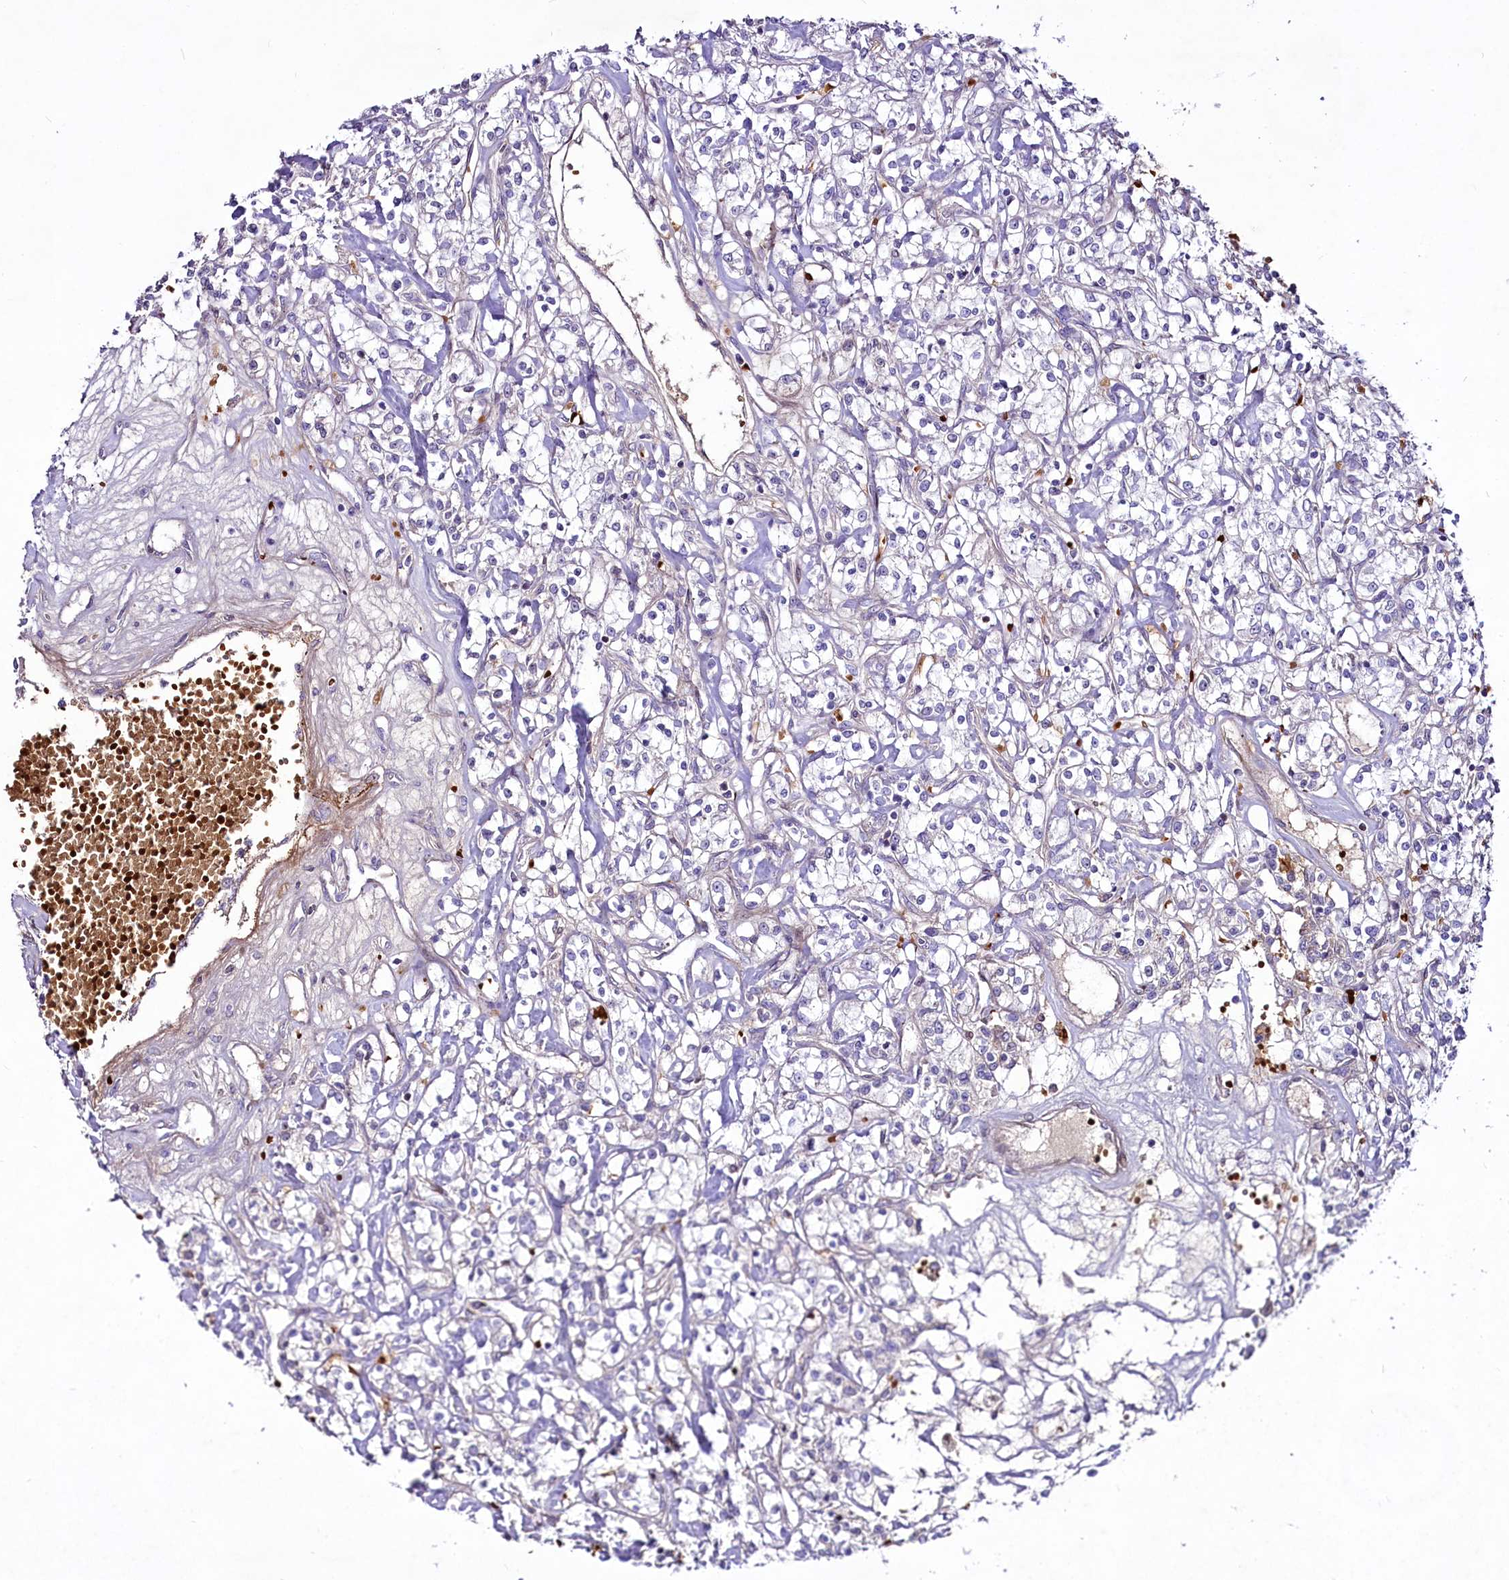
{"staining": {"intensity": "negative", "quantity": "none", "location": "none"}, "tissue": "renal cancer", "cell_type": "Tumor cells", "image_type": "cancer", "snomed": [{"axis": "morphology", "description": "Adenocarcinoma, NOS"}, {"axis": "topography", "description": "Kidney"}], "caption": "Image shows no significant protein positivity in tumor cells of adenocarcinoma (renal). (DAB (3,3'-diaminobenzidine) IHC with hematoxylin counter stain).", "gene": "SUSD3", "patient": {"sex": "female", "age": 59}}